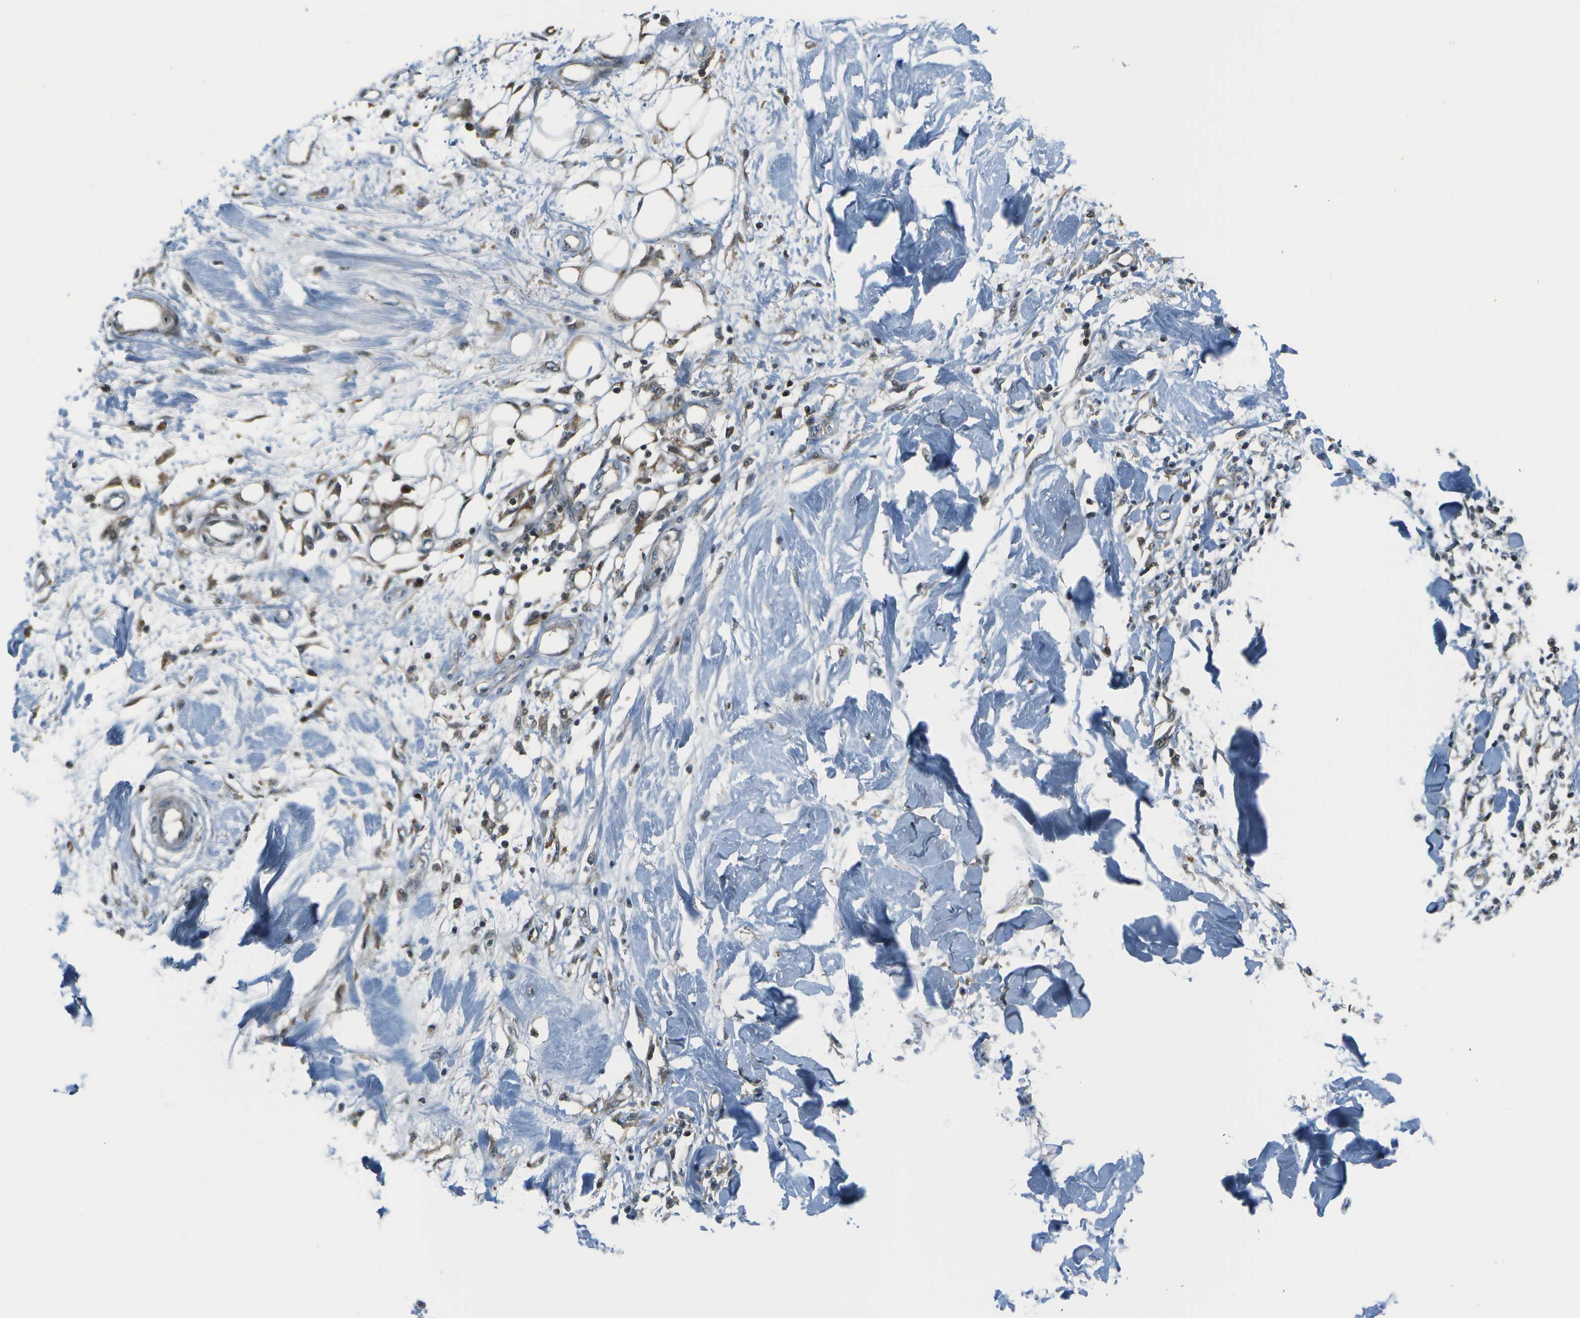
{"staining": {"intensity": "weak", "quantity": ">75%", "location": "cytoplasmic/membranous"}, "tissue": "adipose tissue", "cell_type": "Adipocytes", "image_type": "normal", "snomed": [{"axis": "morphology", "description": "Normal tissue, NOS"}, {"axis": "morphology", "description": "Squamous cell carcinoma, NOS"}, {"axis": "topography", "description": "Skin"}, {"axis": "topography", "description": "Peripheral nerve tissue"}], "caption": "High-magnification brightfield microscopy of unremarkable adipose tissue stained with DAB (brown) and counterstained with hematoxylin (blue). adipocytes exhibit weak cytoplasmic/membranous positivity is identified in about>75% of cells. (Stains: DAB (3,3'-diaminobenzidine) in brown, nuclei in blue, Microscopy: brightfield microscopy at high magnification).", "gene": "TMEM19", "patient": {"sex": "male", "age": 83}}